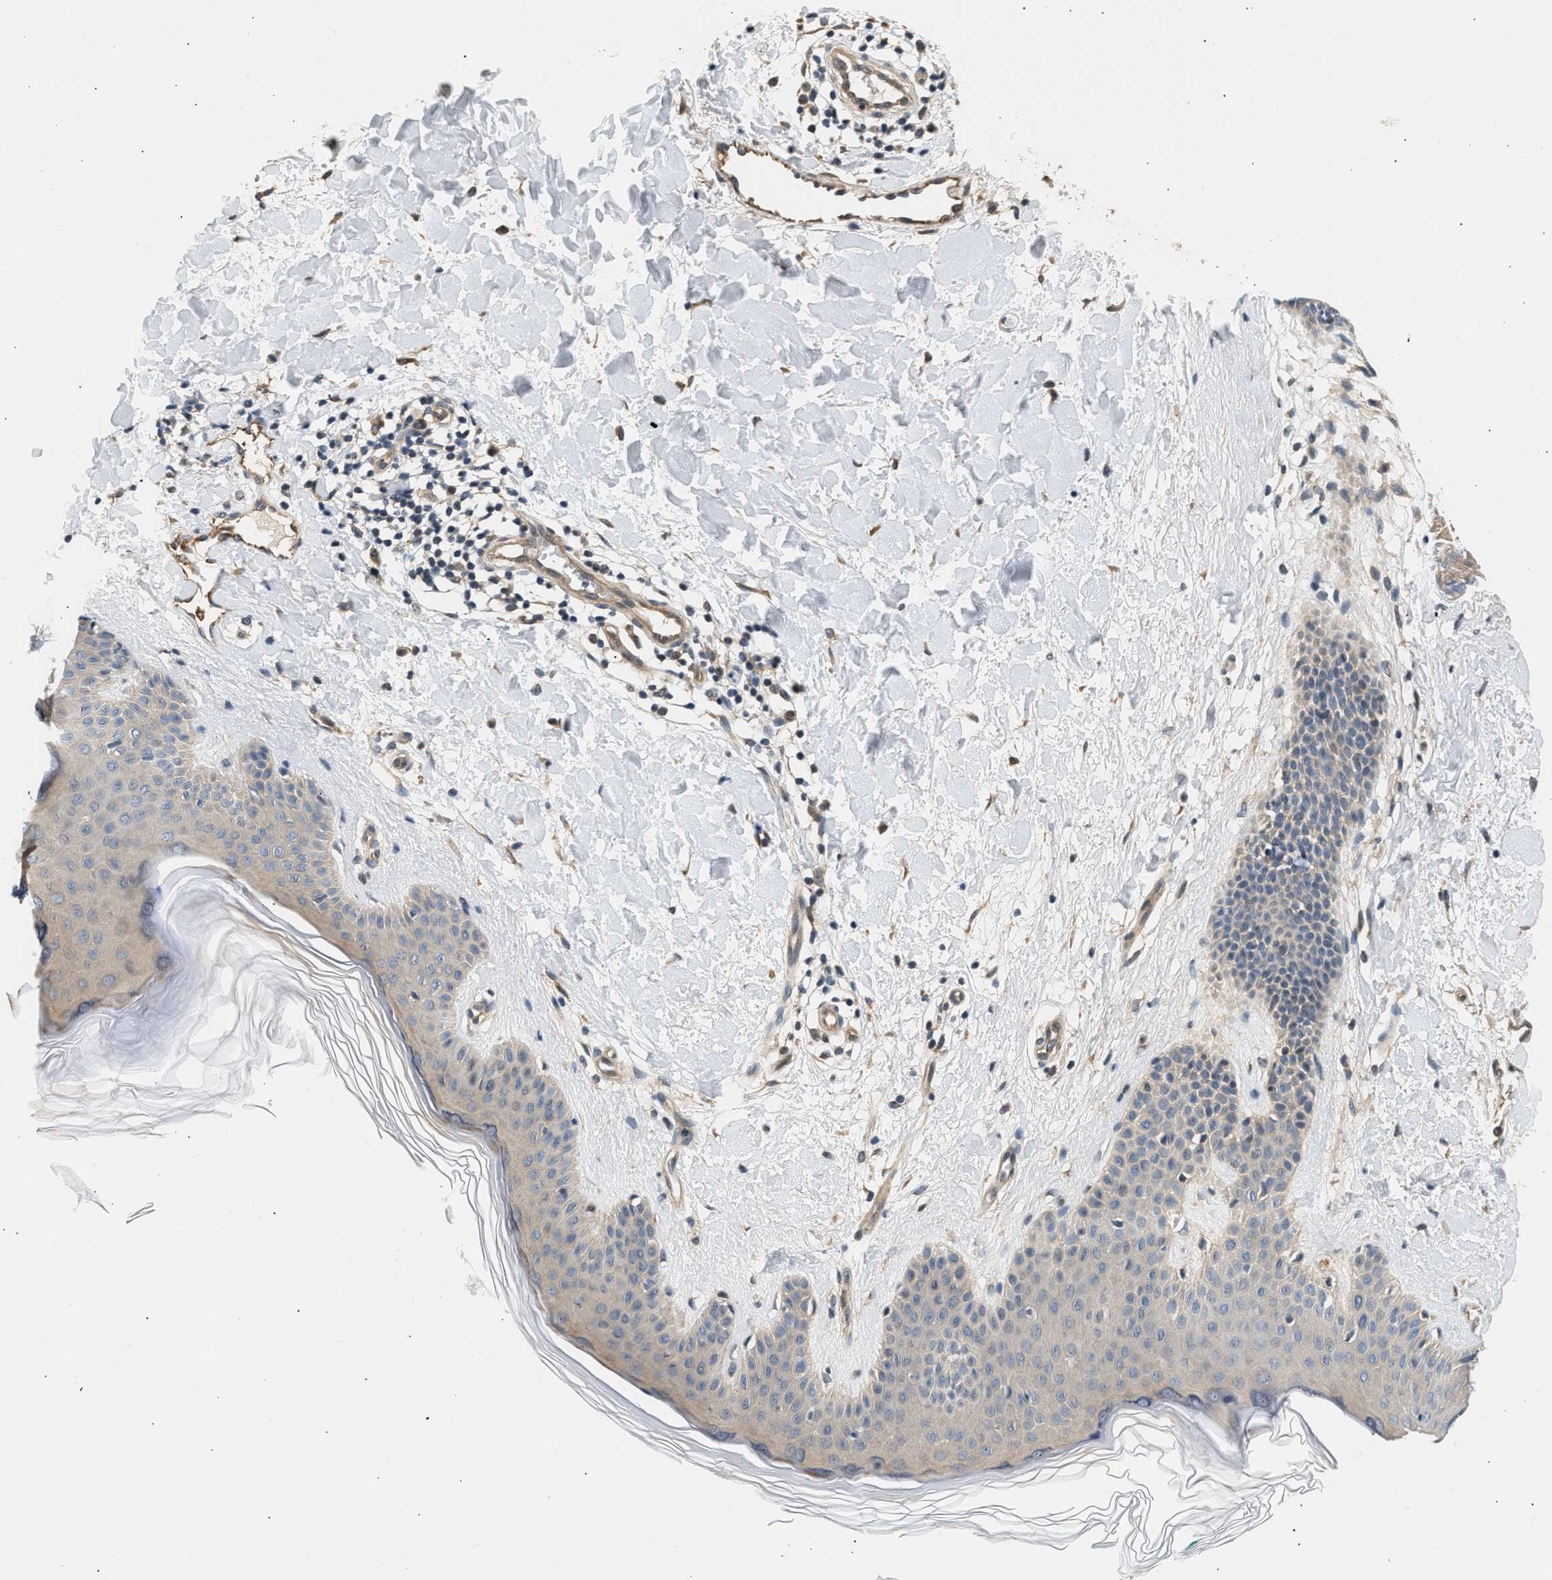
{"staining": {"intensity": "weak", "quantity": ">75%", "location": "cytoplasmic/membranous"}, "tissue": "skin", "cell_type": "Fibroblasts", "image_type": "normal", "snomed": [{"axis": "morphology", "description": "Normal tissue, NOS"}, {"axis": "morphology", "description": "Malignant melanoma, Metastatic site"}, {"axis": "topography", "description": "Skin"}], "caption": "Skin stained with a protein marker reveals weak staining in fibroblasts.", "gene": "WDR31", "patient": {"sex": "male", "age": 41}}